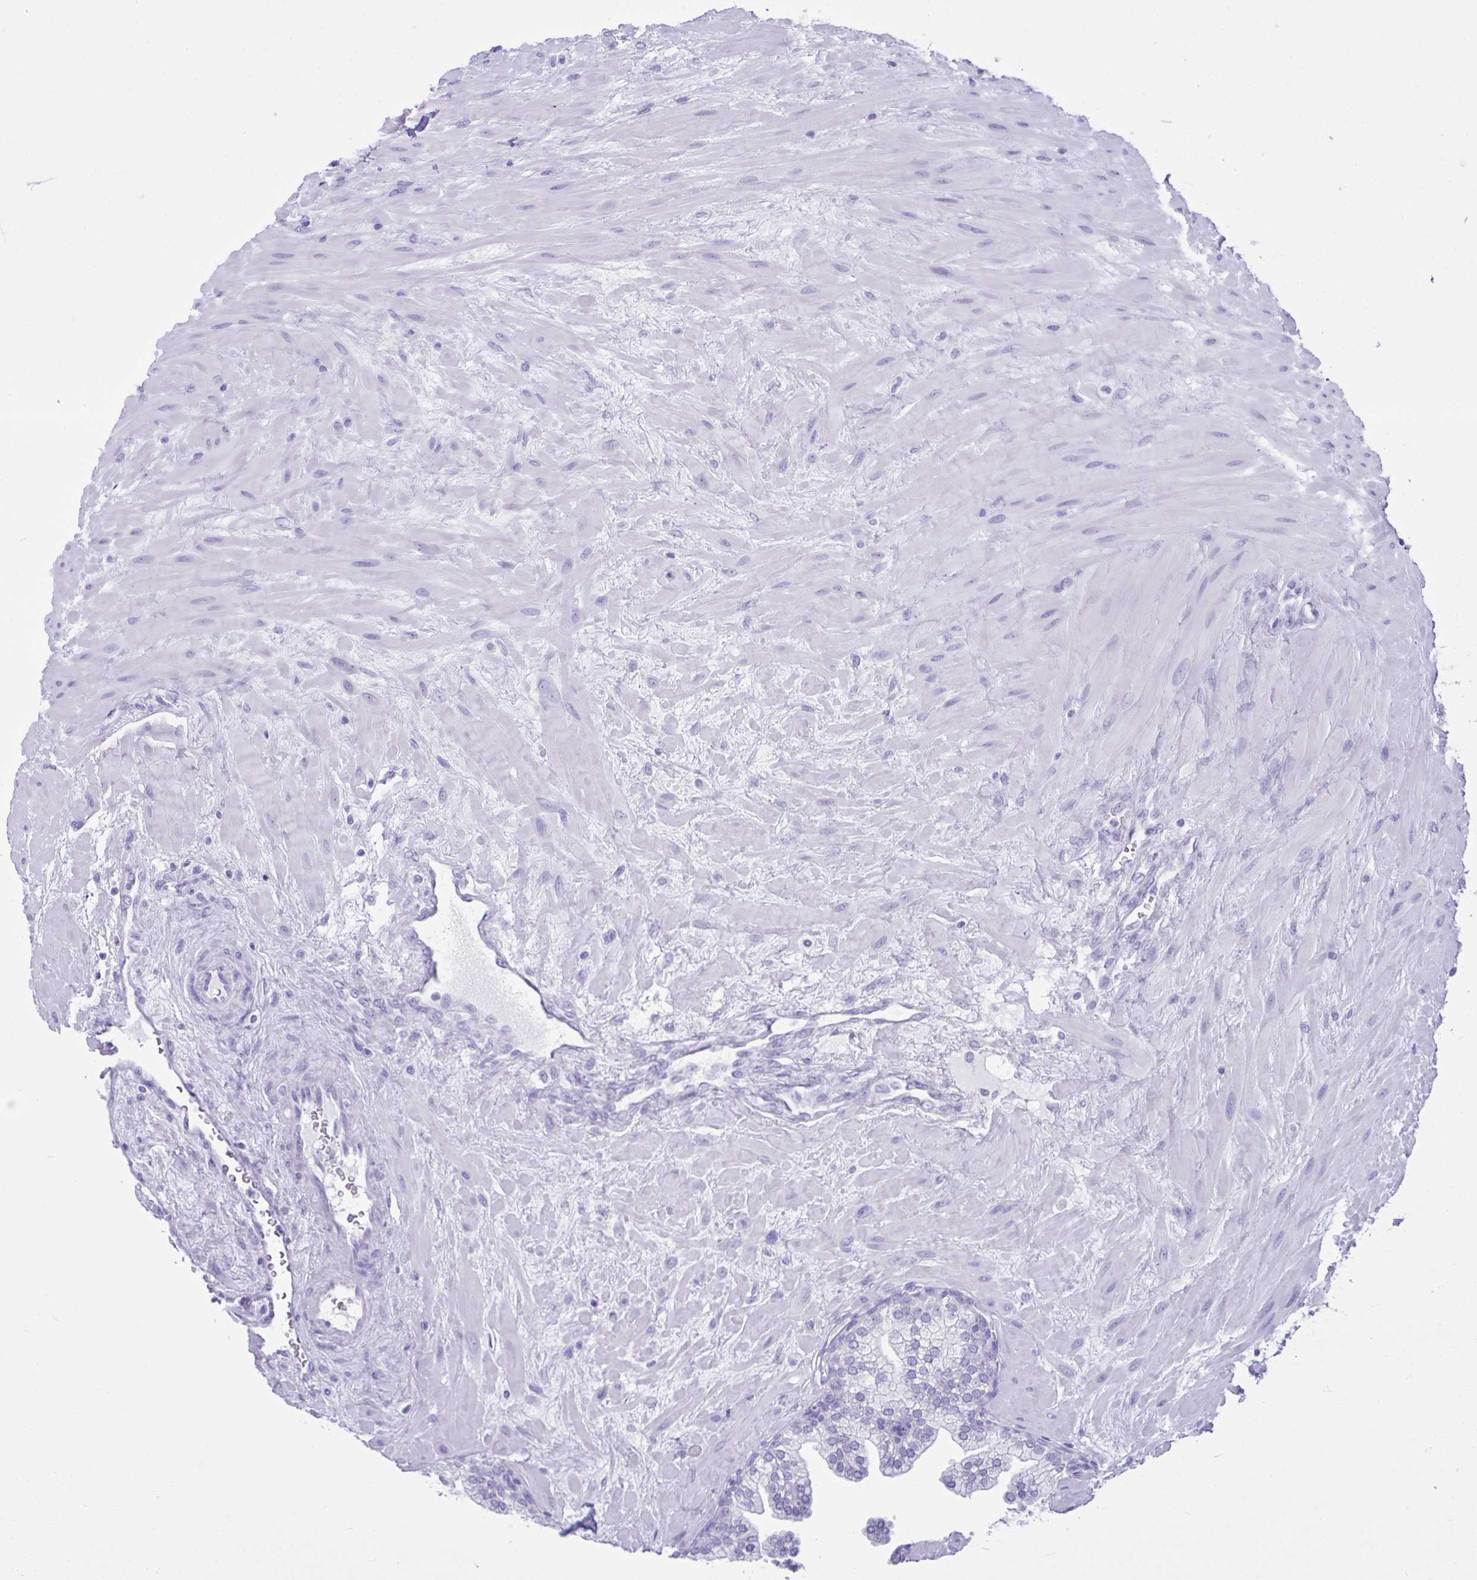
{"staining": {"intensity": "negative", "quantity": "none", "location": "none"}, "tissue": "prostate", "cell_type": "Glandular cells", "image_type": "normal", "snomed": [{"axis": "morphology", "description": "Normal tissue, NOS"}, {"axis": "topography", "description": "Prostate"}, {"axis": "topography", "description": "Peripheral nerve tissue"}], "caption": "Immunohistochemistry of benign prostate displays no staining in glandular cells.", "gene": "PSCA", "patient": {"sex": "male", "age": 61}}